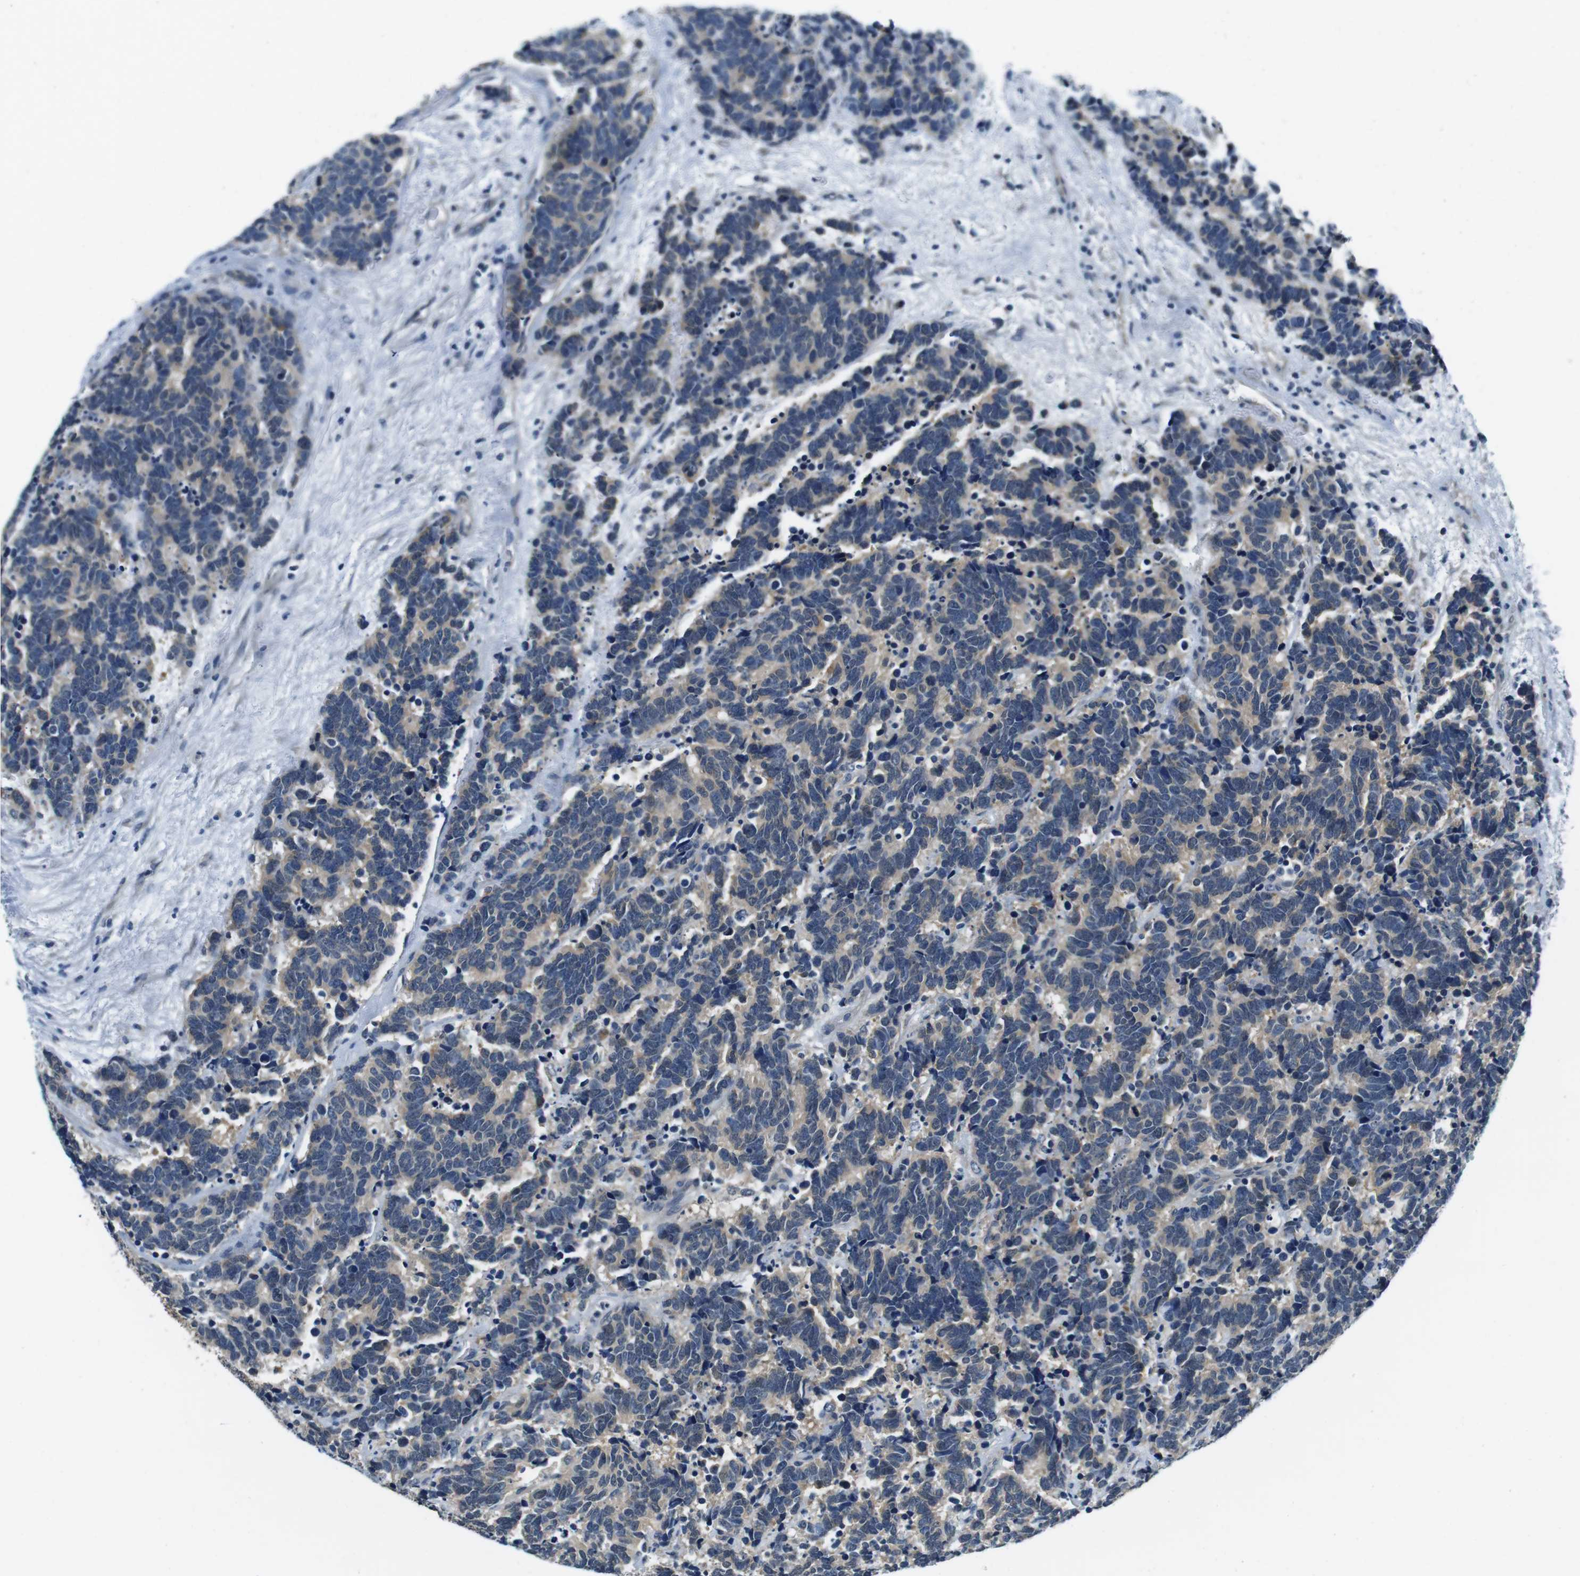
{"staining": {"intensity": "weak", "quantity": "<25%", "location": "cytoplasmic/membranous"}, "tissue": "carcinoid", "cell_type": "Tumor cells", "image_type": "cancer", "snomed": [{"axis": "morphology", "description": "Carcinoma, NOS"}, {"axis": "morphology", "description": "Carcinoid, malignant, NOS"}, {"axis": "topography", "description": "Urinary bladder"}], "caption": "High magnification brightfield microscopy of carcinoid stained with DAB (3,3'-diaminobenzidine) (brown) and counterstained with hematoxylin (blue): tumor cells show no significant staining.", "gene": "DTNA", "patient": {"sex": "male", "age": 57}}